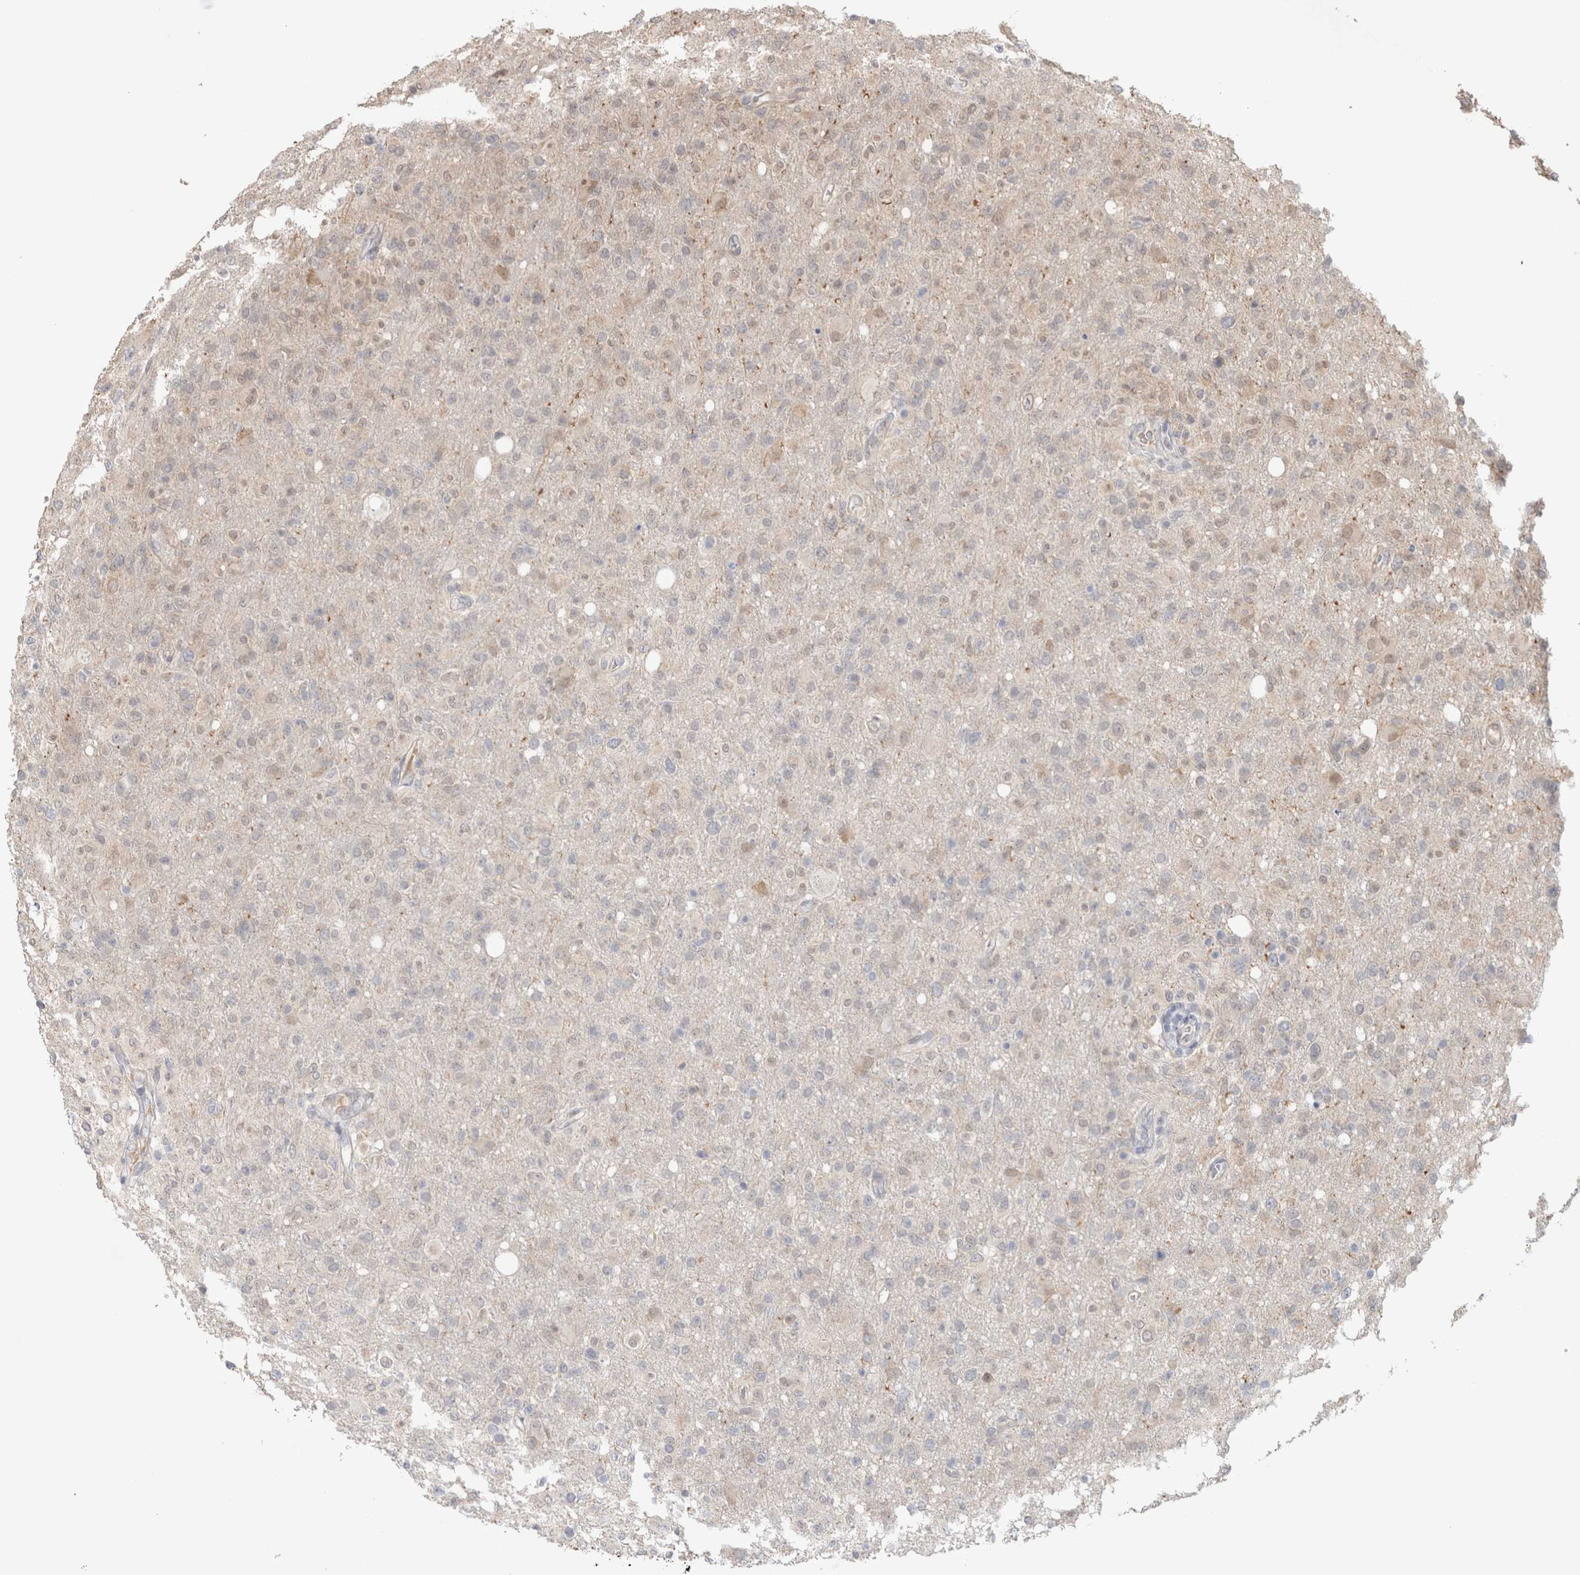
{"staining": {"intensity": "weak", "quantity": "<25%", "location": "cytoplasmic/membranous,nuclear"}, "tissue": "glioma", "cell_type": "Tumor cells", "image_type": "cancer", "snomed": [{"axis": "morphology", "description": "Glioma, malignant, High grade"}, {"axis": "topography", "description": "Brain"}], "caption": "This is an immunohistochemistry (IHC) histopathology image of human malignant glioma (high-grade). There is no positivity in tumor cells.", "gene": "SYDE2", "patient": {"sex": "female", "age": 57}}